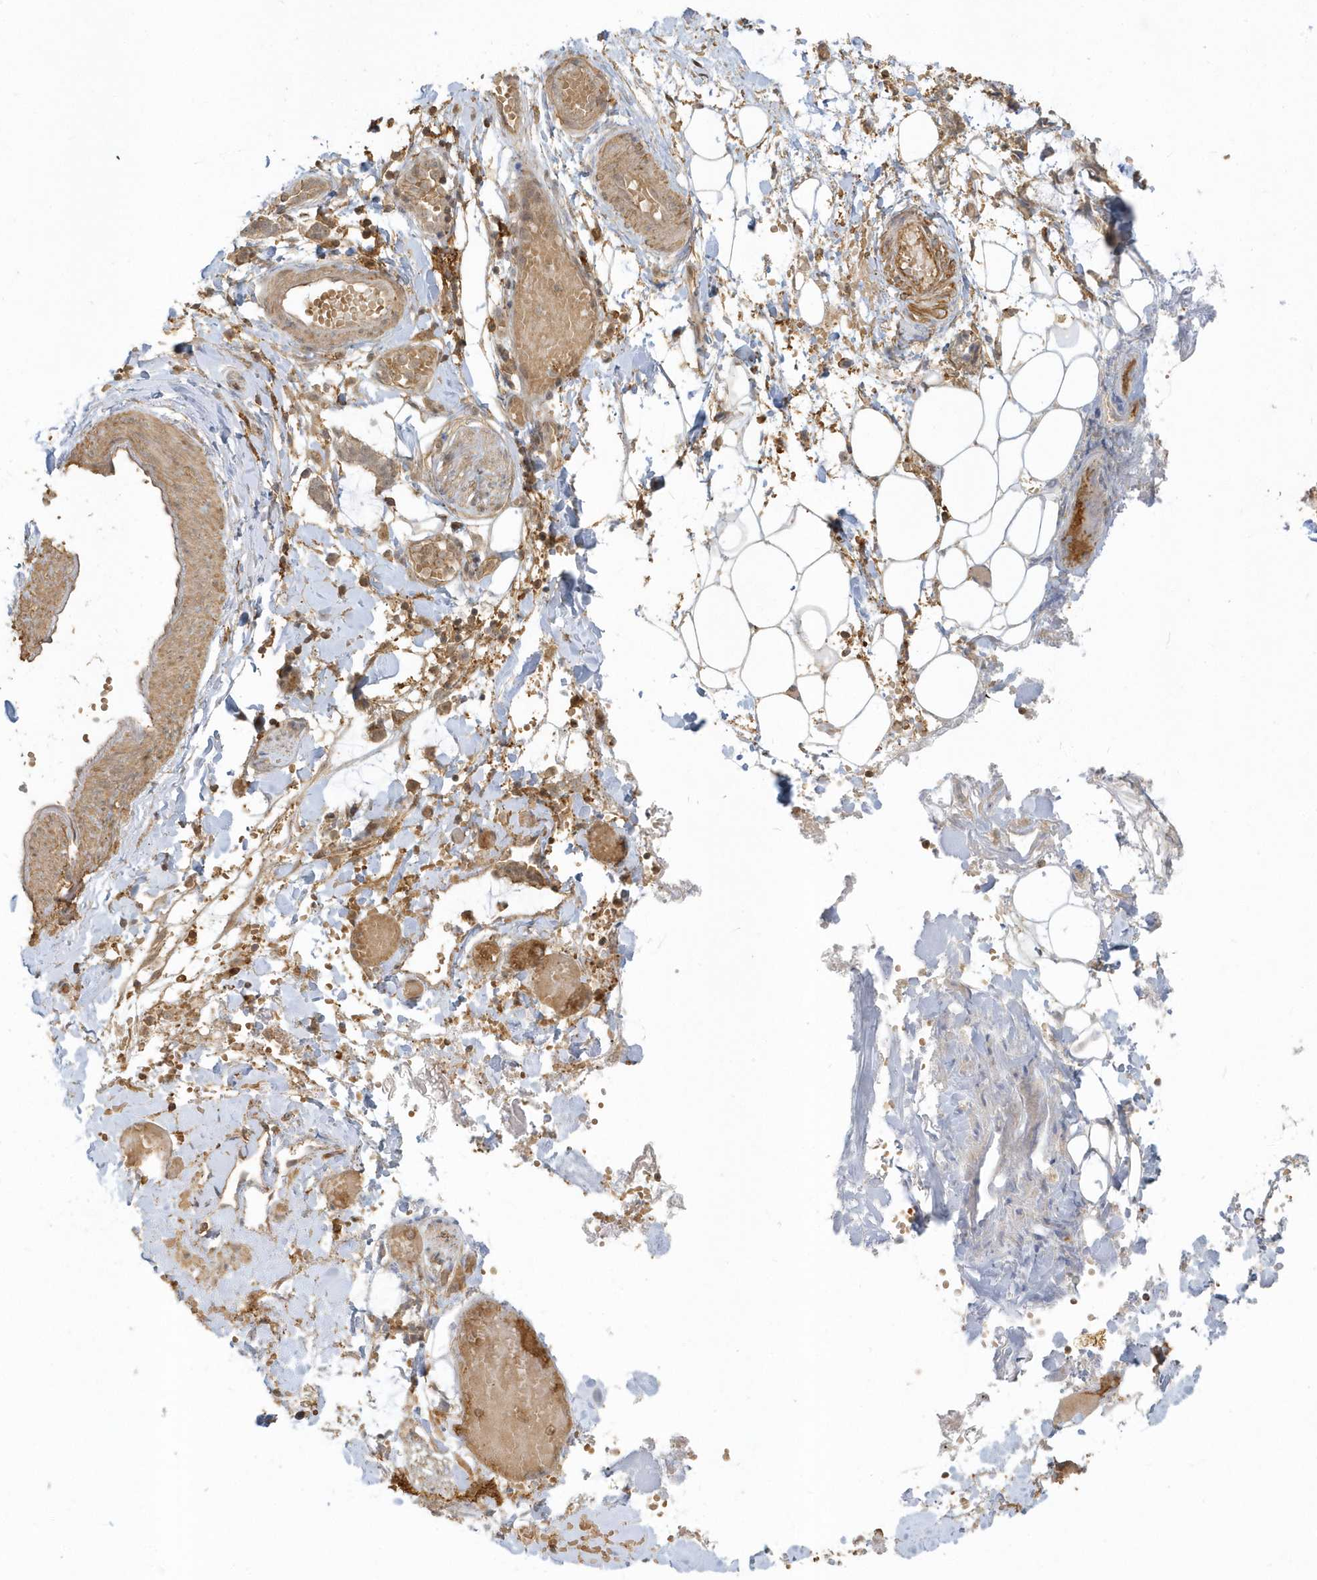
{"staining": {"intensity": "weak", "quantity": ">75%", "location": "cytoplasmic/membranous"}, "tissue": "adipose tissue", "cell_type": "Adipocytes", "image_type": "normal", "snomed": [{"axis": "morphology", "description": "Normal tissue, NOS"}, {"axis": "morphology", "description": "Adenocarcinoma, NOS"}, {"axis": "topography", "description": "Smooth muscle"}, {"axis": "topography", "description": "Colon"}], "caption": "This histopathology image demonstrates unremarkable adipose tissue stained with immunohistochemistry to label a protein in brown. The cytoplasmic/membranous of adipocytes show weak positivity for the protein. Nuclei are counter-stained blue.", "gene": "ZBTB8A", "patient": {"sex": "male", "age": 14}}